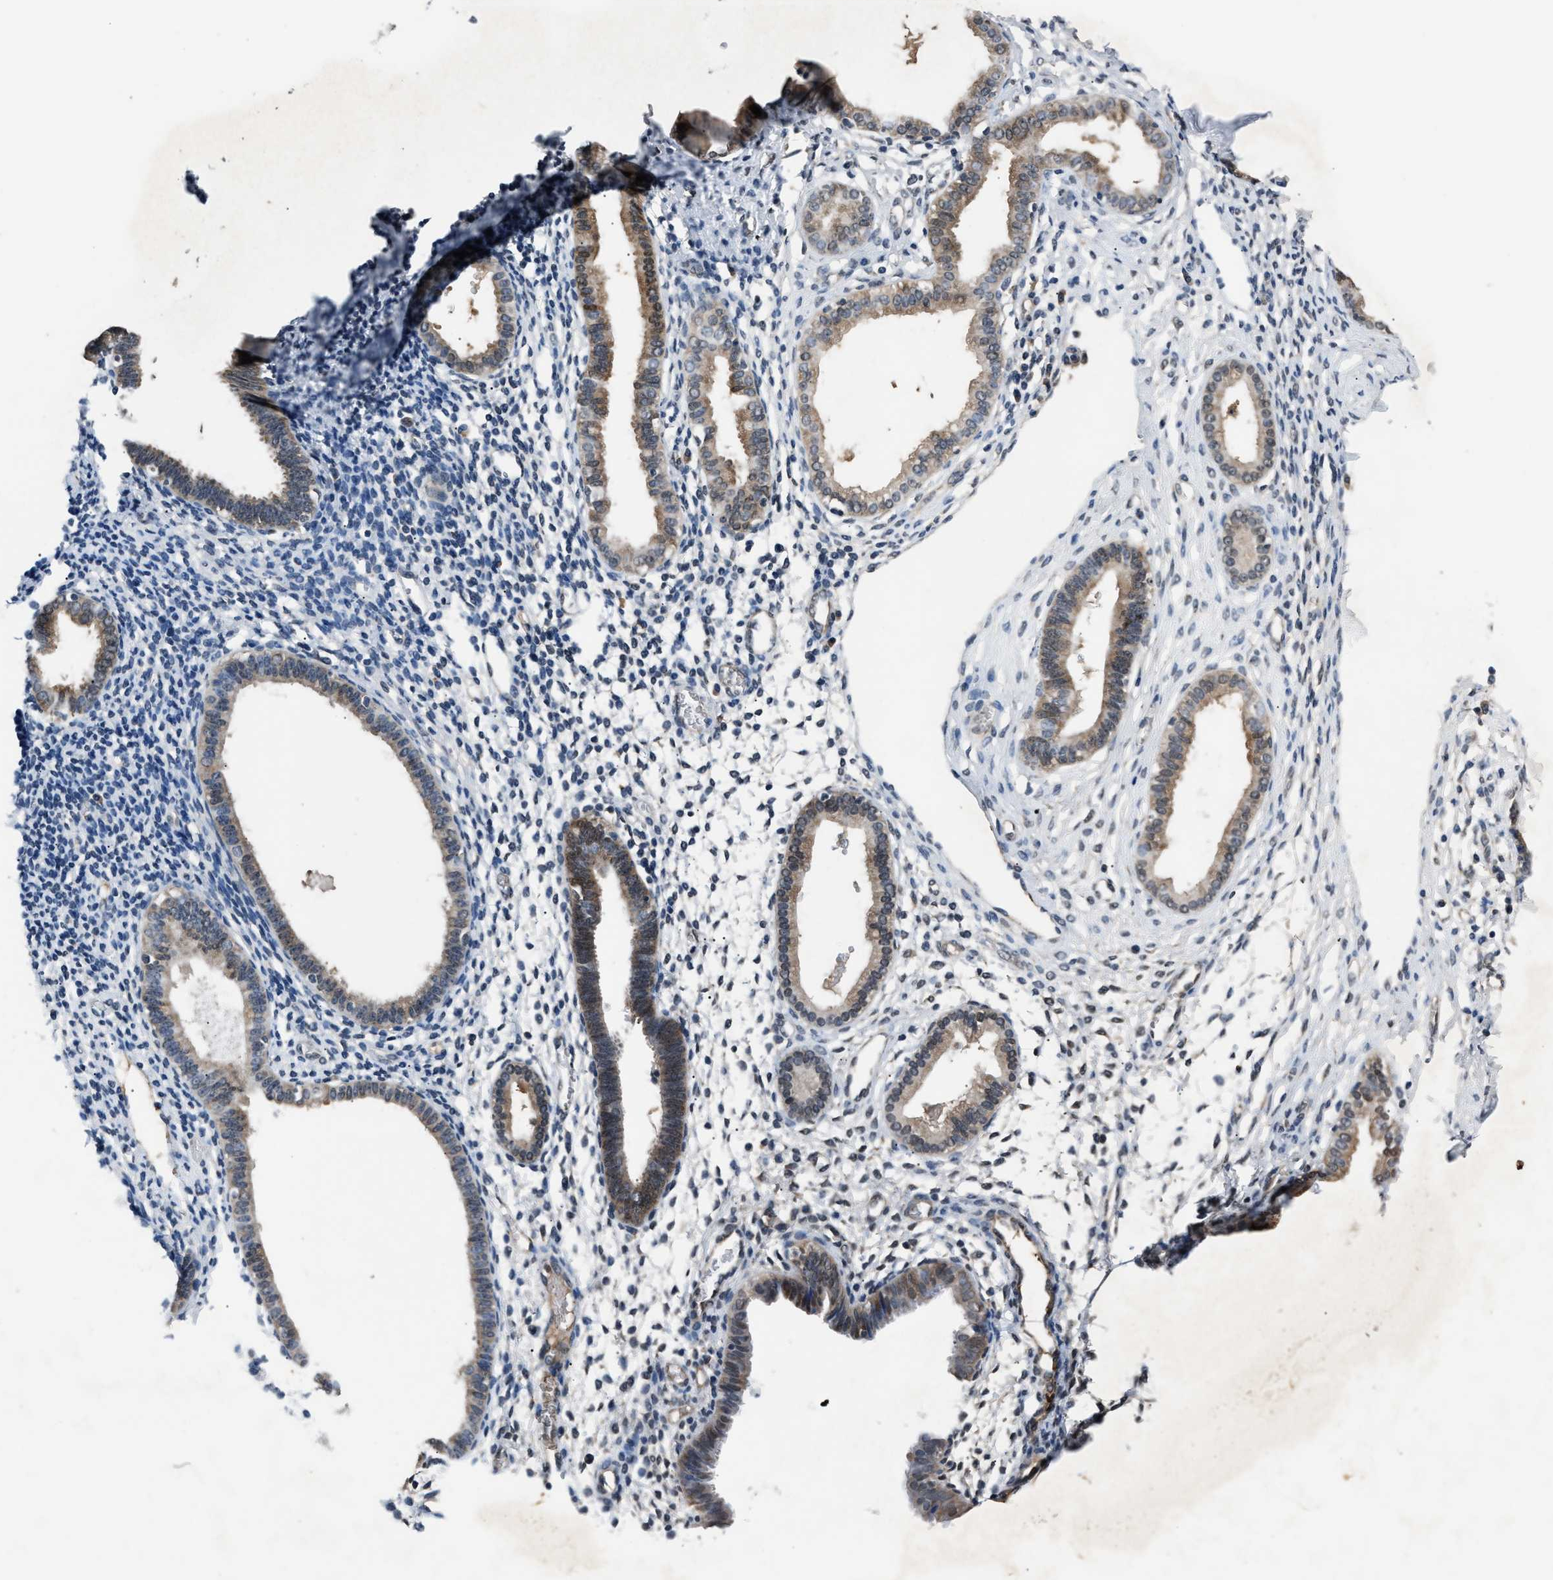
{"staining": {"intensity": "weak", "quantity": "<25%", "location": "cytoplasmic/membranous"}, "tissue": "endometrium", "cell_type": "Cells in endometrial stroma", "image_type": "normal", "snomed": [{"axis": "morphology", "description": "Normal tissue, NOS"}, {"axis": "topography", "description": "Endometrium"}], "caption": "Micrograph shows no protein positivity in cells in endometrial stroma of benign endometrium. Nuclei are stained in blue.", "gene": "TP53I3", "patient": {"sex": "female", "age": 61}}